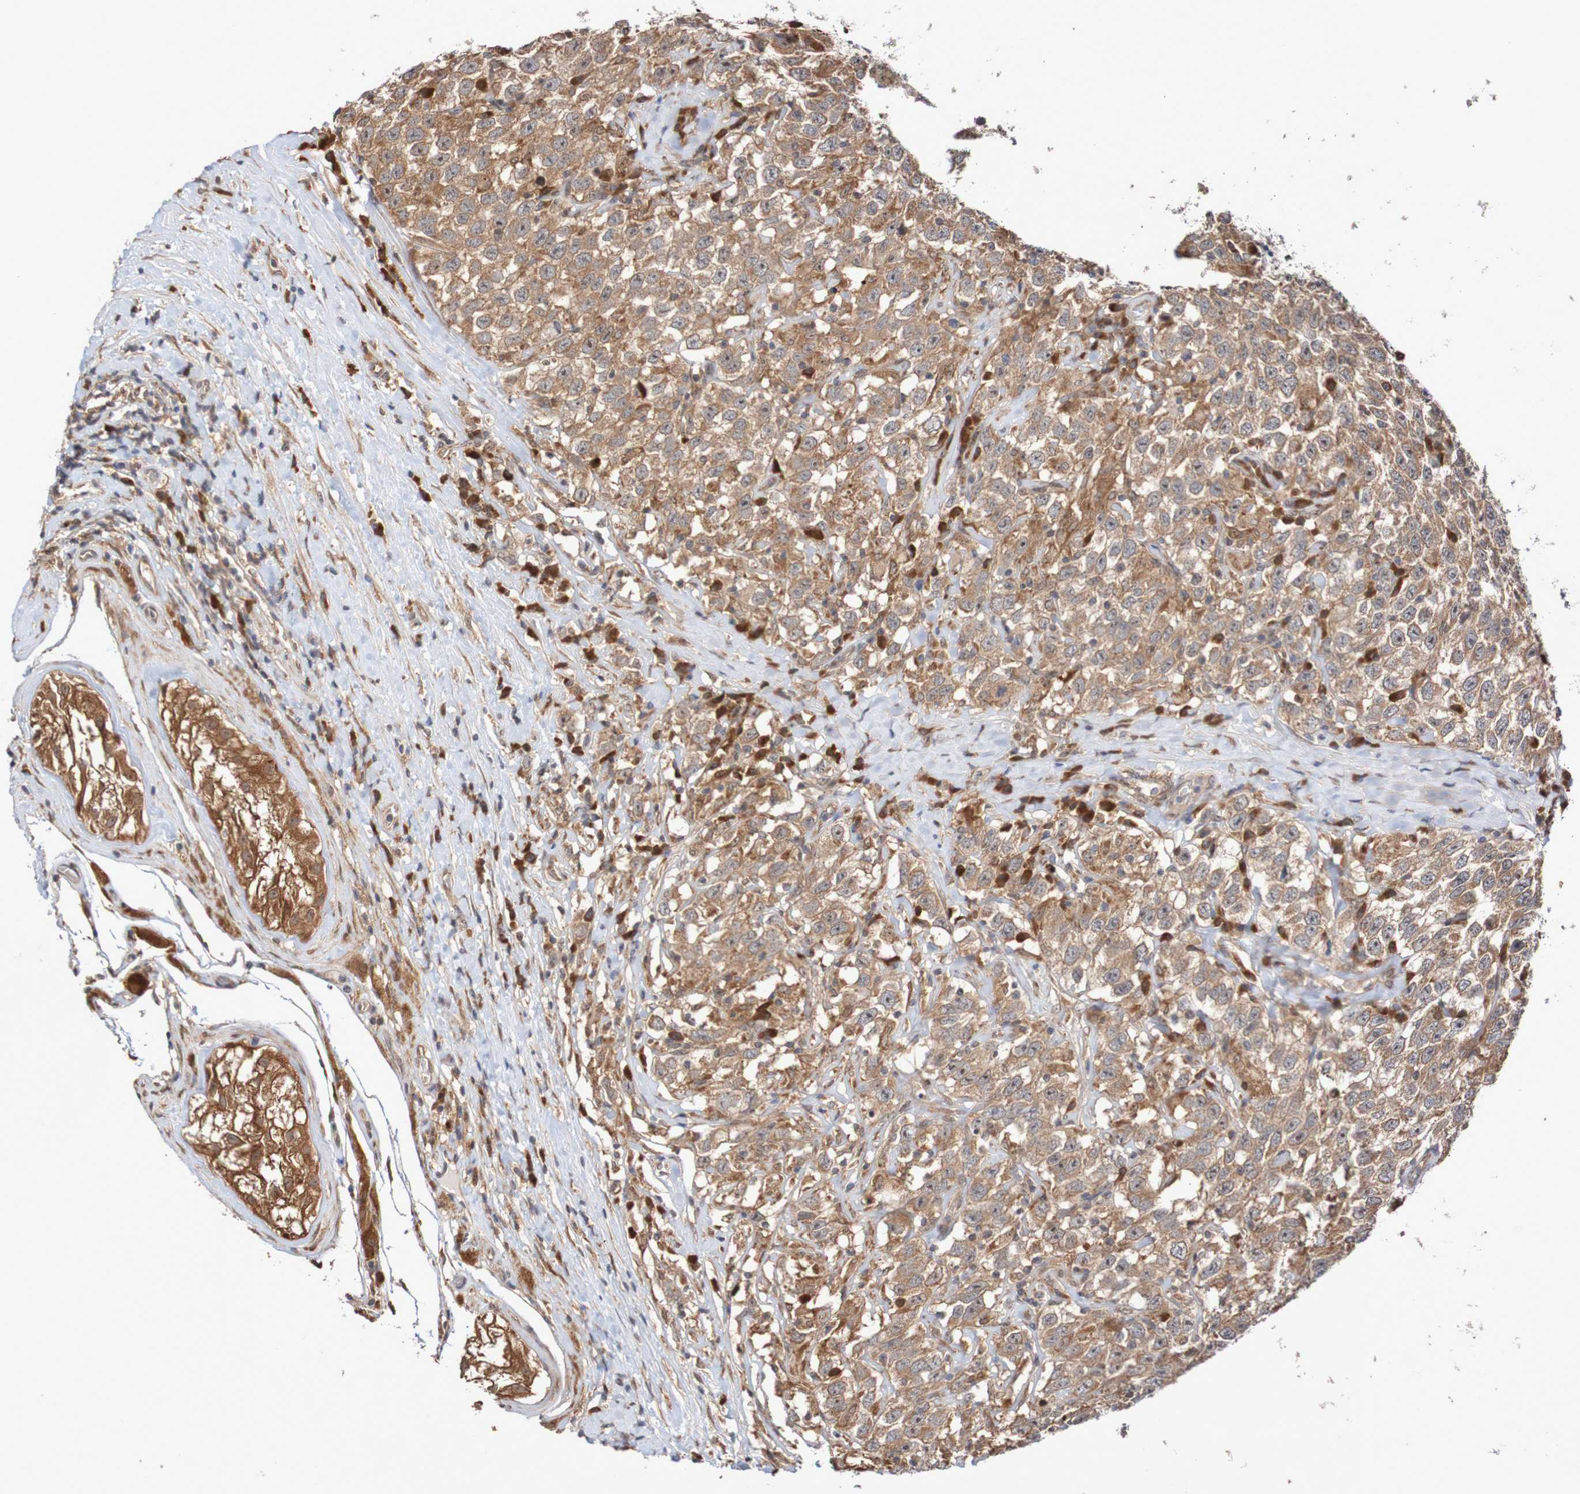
{"staining": {"intensity": "moderate", "quantity": ">75%", "location": "cytoplasmic/membranous"}, "tissue": "testis cancer", "cell_type": "Tumor cells", "image_type": "cancer", "snomed": [{"axis": "morphology", "description": "Seminoma, NOS"}, {"axis": "topography", "description": "Testis"}], "caption": "Testis seminoma stained with IHC demonstrates moderate cytoplasmic/membranous positivity in approximately >75% of tumor cells.", "gene": "PHPT1", "patient": {"sex": "male", "age": 41}}